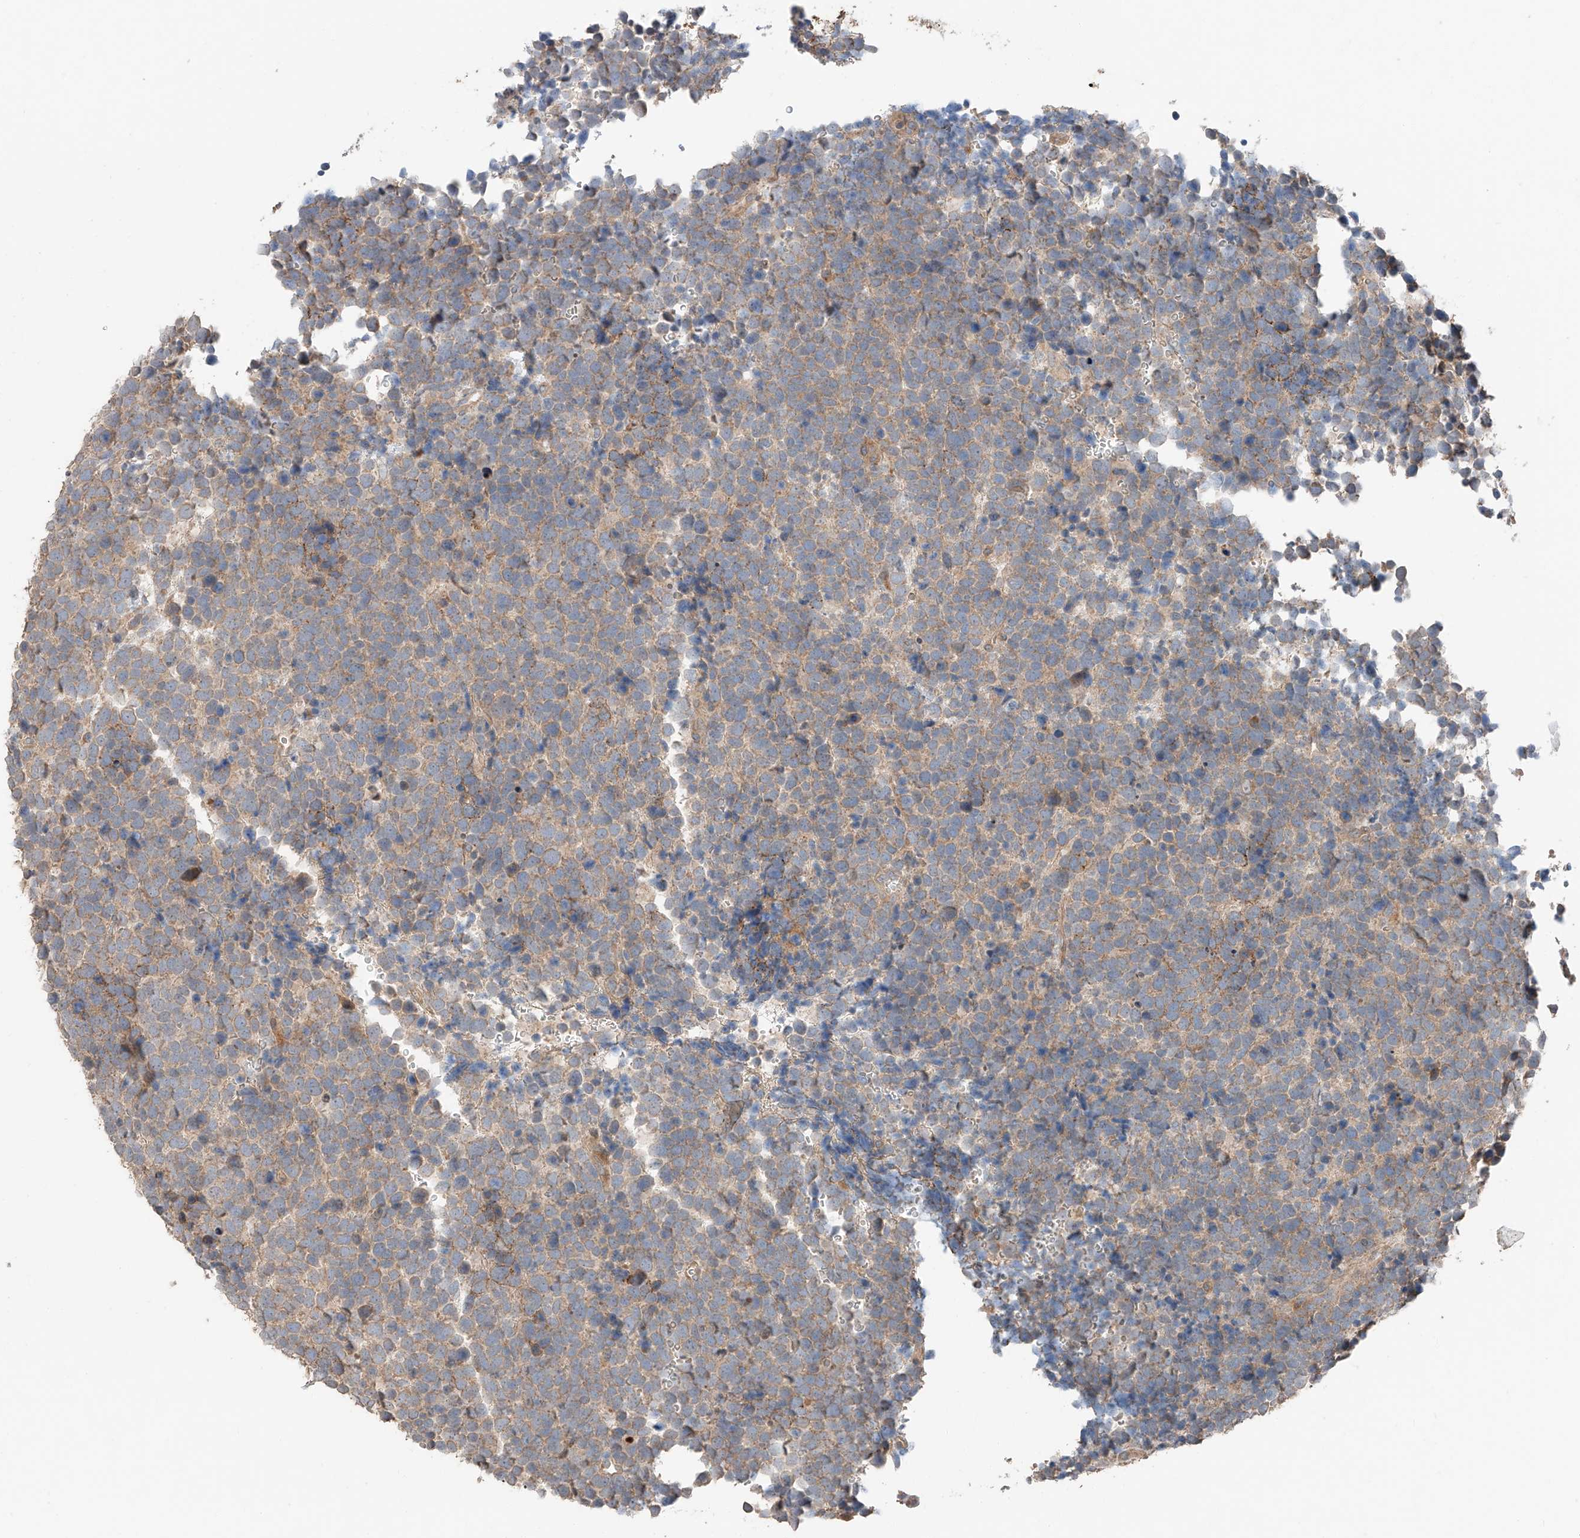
{"staining": {"intensity": "weak", "quantity": ">75%", "location": "cytoplasmic/membranous"}, "tissue": "urothelial cancer", "cell_type": "Tumor cells", "image_type": "cancer", "snomed": [{"axis": "morphology", "description": "Urothelial carcinoma, High grade"}, {"axis": "topography", "description": "Urinary bladder"}], "caption": "The image exhibits staining of urothelial carcinoma (high-grade), revealing weak cytoplasmic/membranous protein expression (brown color) within tumor cells. The staining was performed using DAB (3,3'-diaminobenzidine) to visualize the protein expression in brown, while the nuclei were stained in blue with hematoxylin (Magnification: 20x).", "gene": "XPNPEP1", "patient": {"sex": "female", "age": 82}}